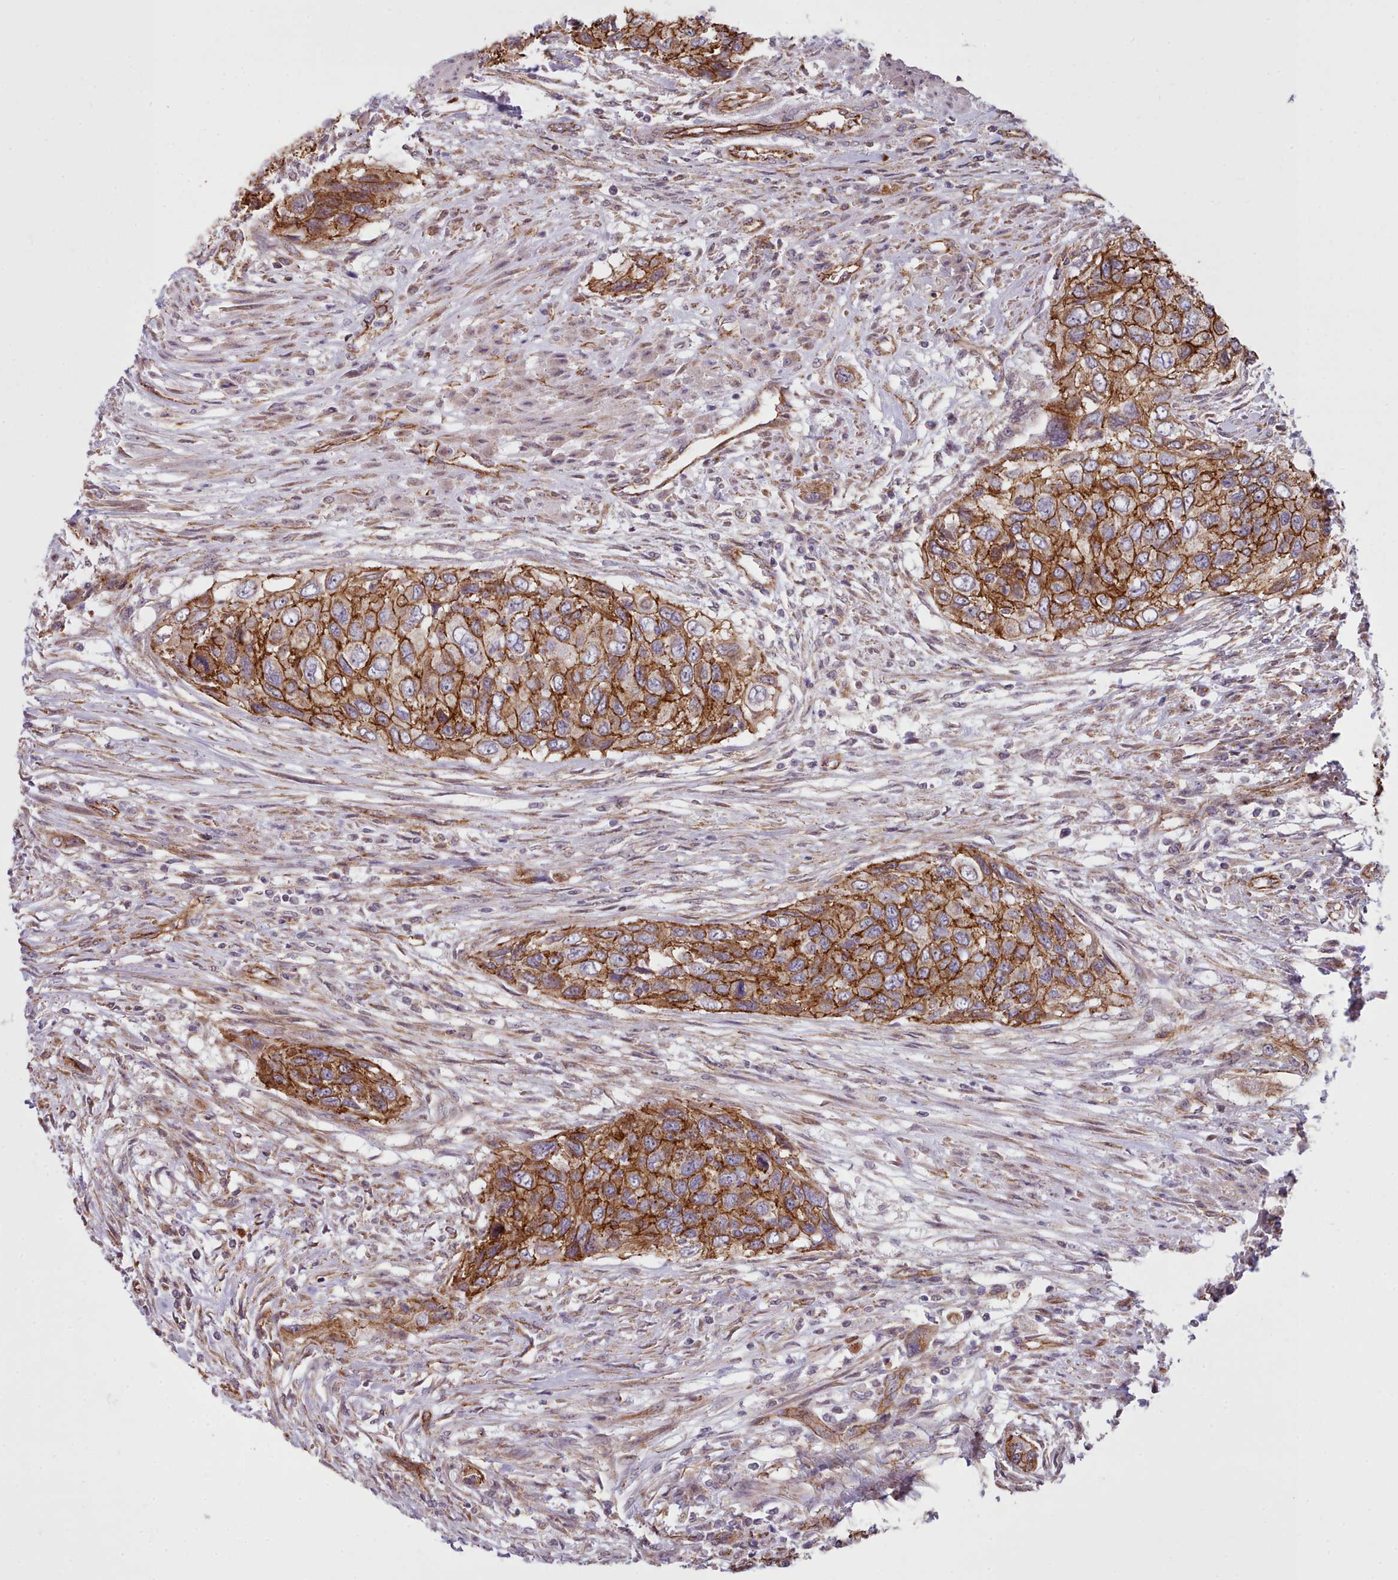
{"staining": {"intensity": "strong", "quantity": ">75%", "location": "cytoplasmic/membranous"}, "tissue": "urothelial cancer", "cell_type": "Tumor cells", "image_type": "cancer", "snomed": [{"axis": "morphology", "description": "Urothelial carcinoma, High grade"}, {"axis": "topography", "description": "Urinary bladder"}], "caption": "Human urothelial cancer stained with a brown dye shows strong cytoplasmic/membranous positive expression in approximately >75% of tumor cells.", "gene": "MRPL46", "patient": {"sex": "female", "age": 60}}